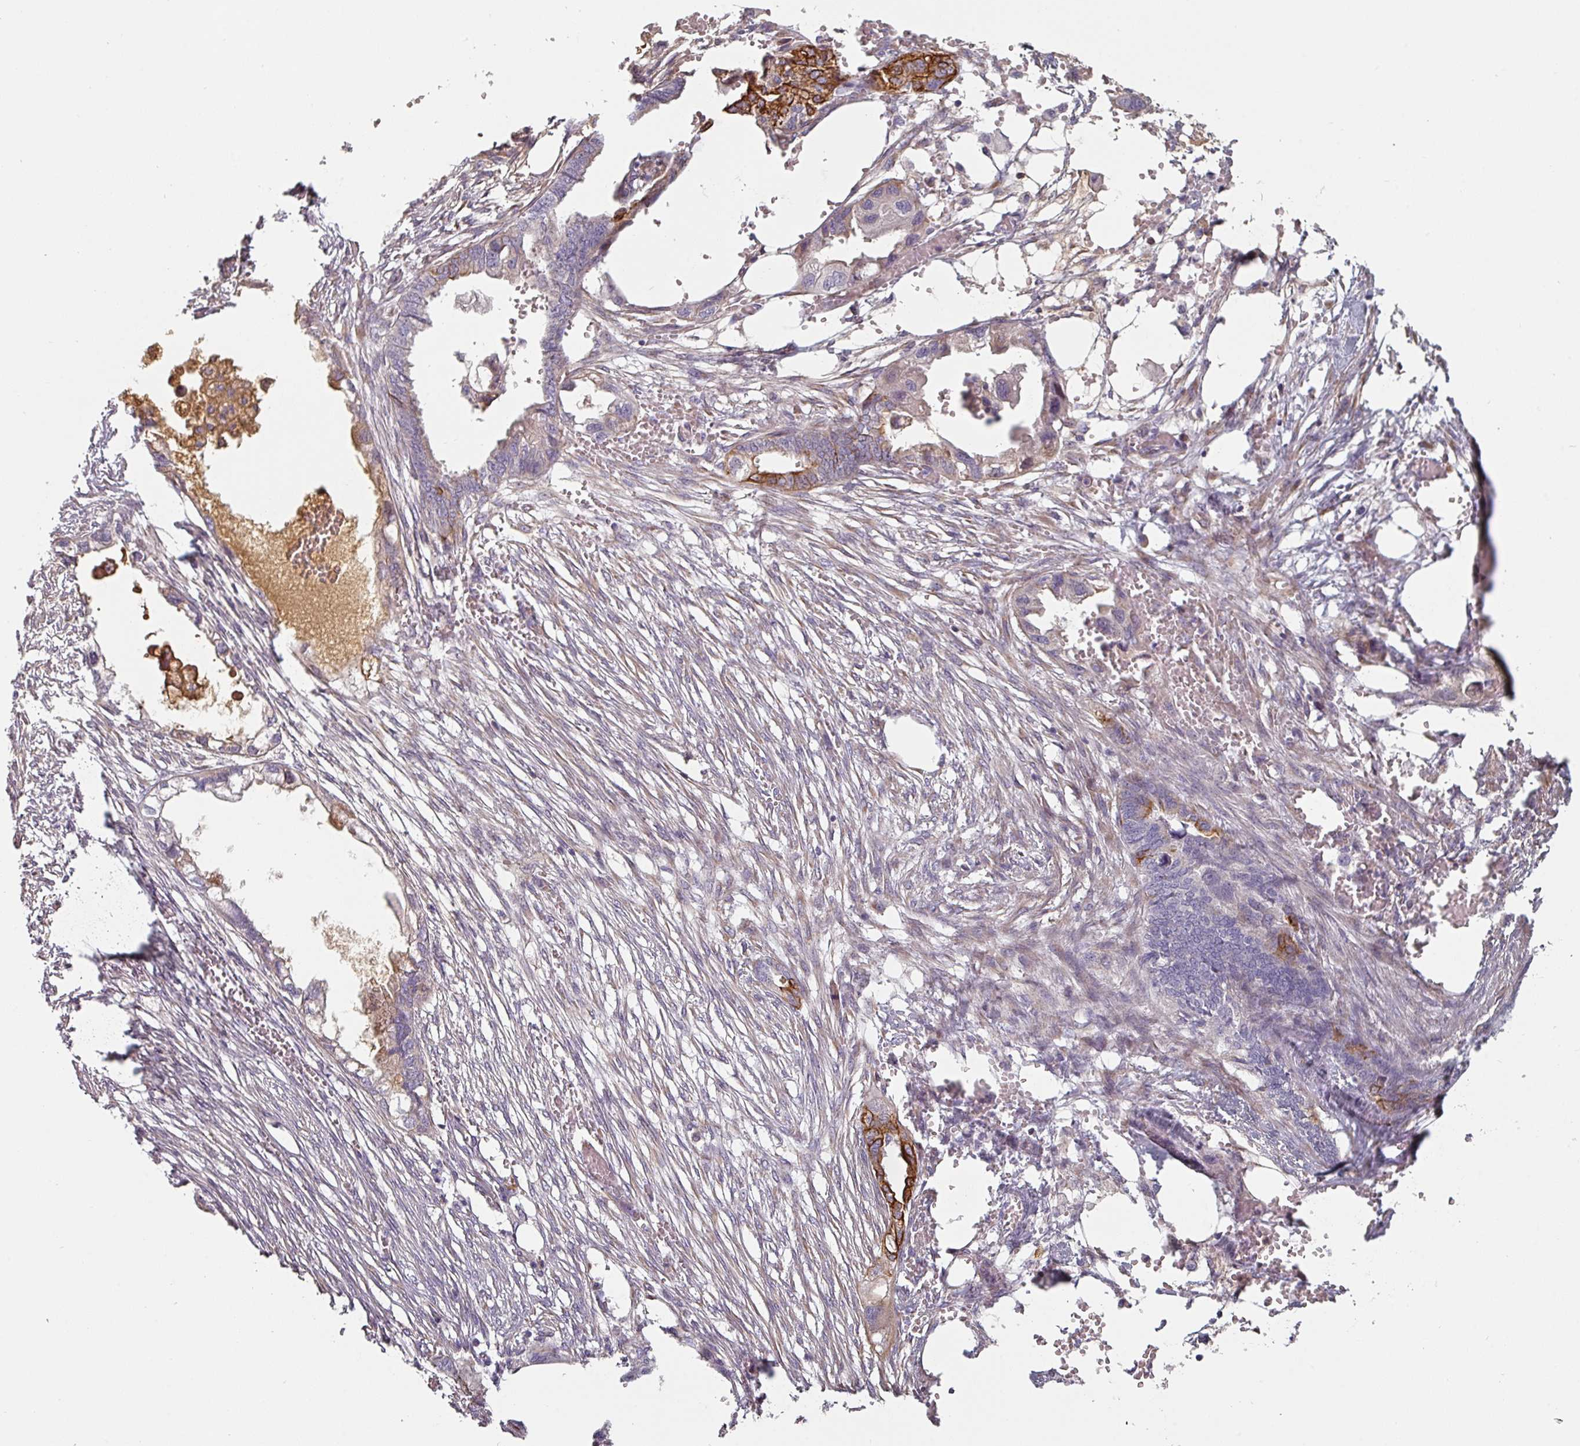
{"staining": {"intensity": "moderate", "quantity": "<25%", "location": "cytoplasmic/membranous"}, "tissue": "endometrial cancer", "cell_type": "Tumor cells", "image_type": "cancer", "snomed": [{"axis": "morphology", "description": "Adenocarcinoma, NOS"}, {"axis": "morphology", "description": "Adenocarcinoma, metastatic, NOS"}, {"axis": "topography", "description": "Adipose tissue"}, {"axis": "topography", "description": "Endometrium"}], "caption": "The image shows staining of endometrial cancer, revealing moderate cytoplasmic/membranous protein staining (brown color) within tumor cells.", "gene": "CEP78", "patient": {"sex": "female", "age": 67}}